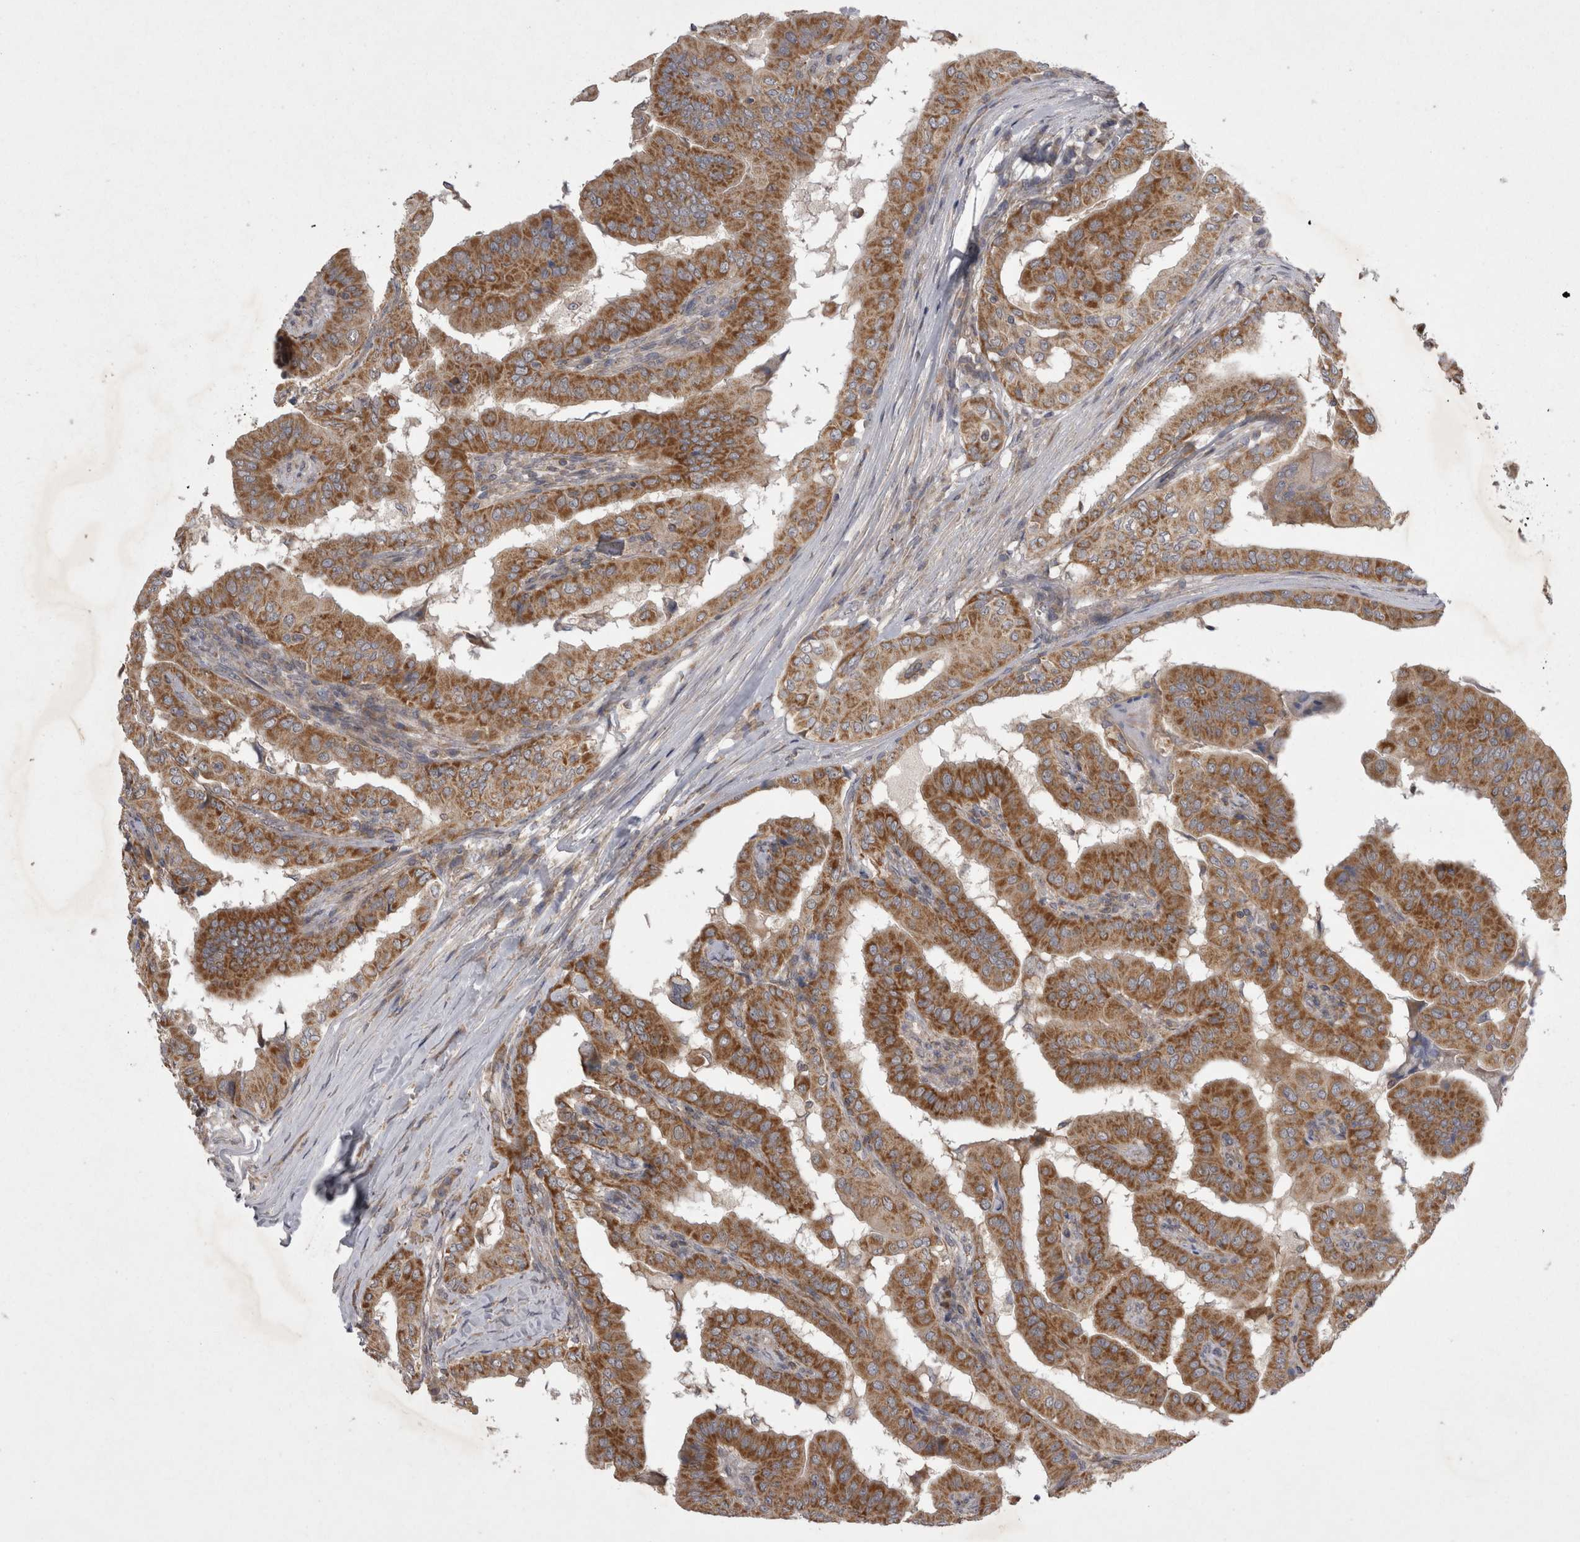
{"staining": {"intensity": "moderate", "quantity": ">75%", "location": "cytoplasmic/membranous"}, "tissue": "thyroid cancer", "cell_type": "Tumor cells", "image_type": "cancer", "snomed": [{"axis": "morphology", "description": "Papillary adenocarcinoma, NOS"}, {"axis": "topography", "description": "Thyroid gland"}], "caption": "This is an image of immunohistochemistry (IHC) staining of thyroid papillary adenocarcinoma, which shows moderate staining in the cytoplasmic/membranous of tumor cells.", "gene": "TSPOAP1", "patient": {"sex": "male", "age": 33}}